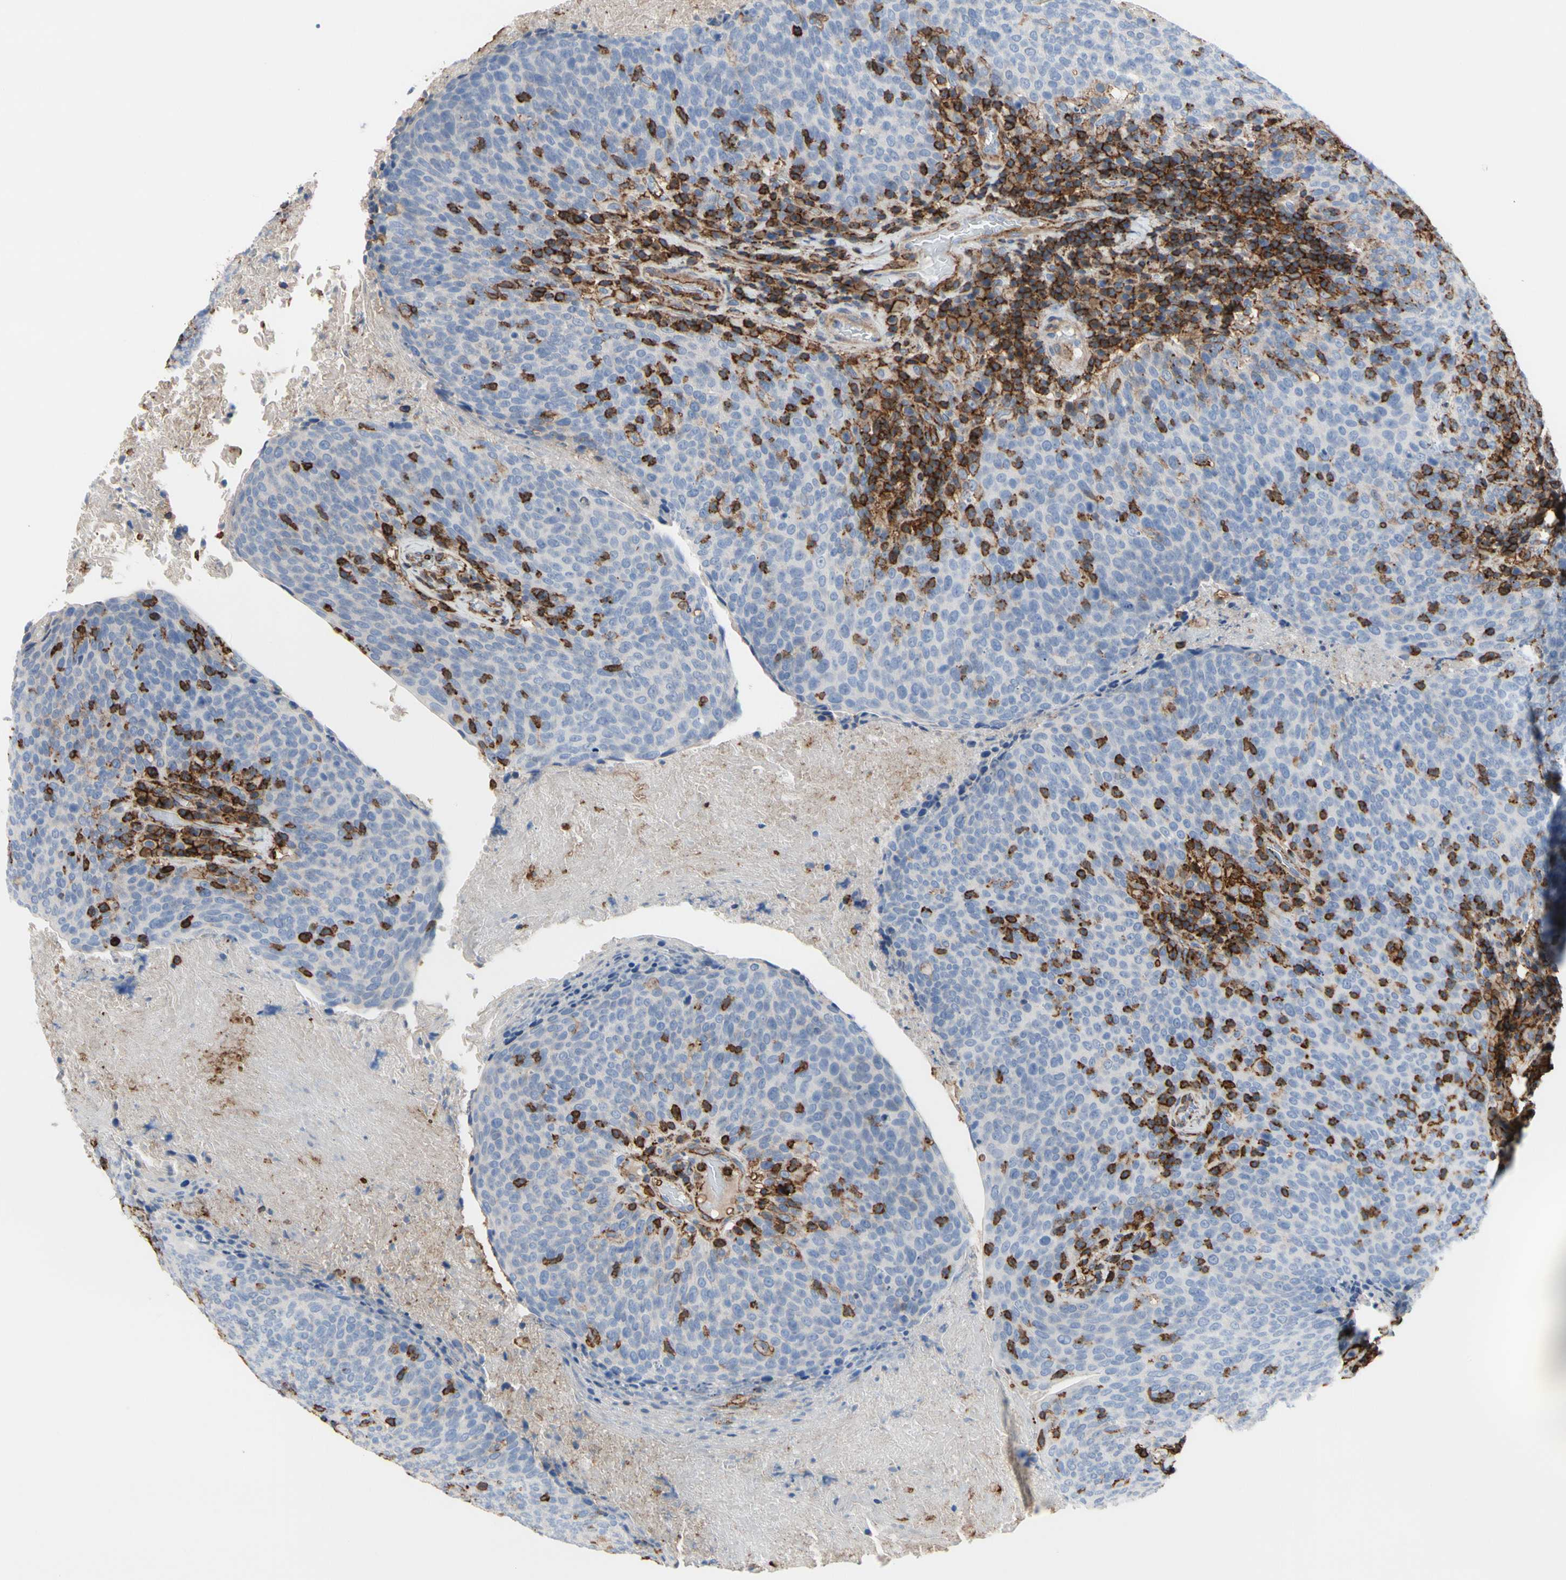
{"staining": {"intensity": "negative", "quantity": "none", "location": "none"}, "tissue": "head and neck cancer", "cell_type": "Tumor cells", "image_type": "cancer", "snomed": [{"axis": "morphology", "description": "Squamous cell carcinoma, NOS"}, {"axis": "morphology", "description": "Squamous cell carcinoma, metastatic, NOS"}, {"axis": "topography", "description": "Lymph node"}, {"axis": "topography", "description": "Head-Neck"}], "caption": "This is an immunohistochemistry image of head and neck cancer (metastatic squamous cell carcinoma). There is no expression in tumor cells.", "gene": "ANXA6", "patient": {"sex": "male", "age": 62}}